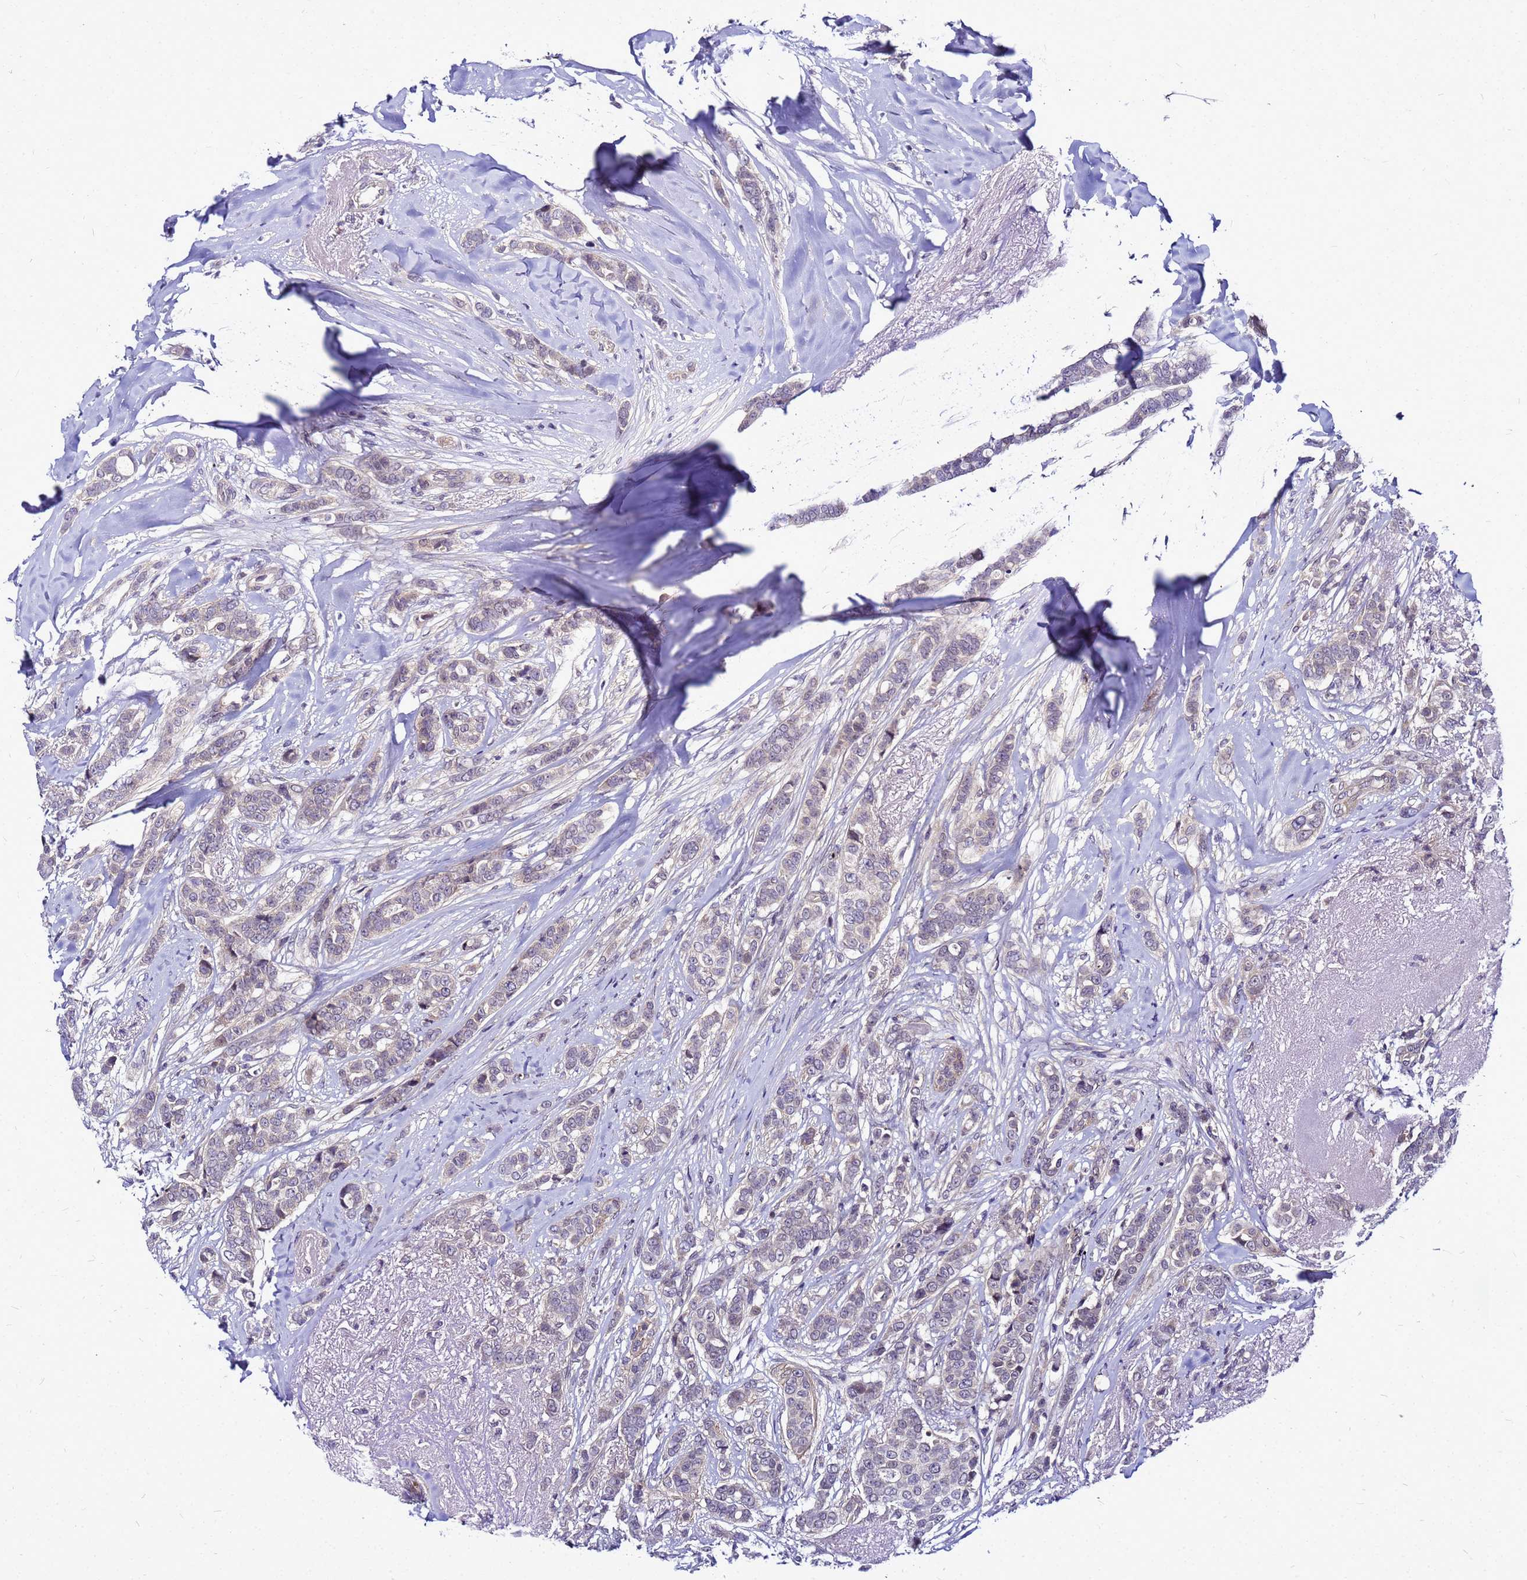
{"staining": {"intensity": "weak", "quantity": "<25%", "location": "cytoplasmic/membranous"}, "tissue": "breast cancer", "cell_type": "Tumor cells", "image_type": "cancer", "snomed": [{"axis": "morphology", "description": "Lobular carcinoma"}, {"axis": "topography", "description": "Breast"}], "caption": "IHC of breast cancer displays no positivity in tumor cells. The staining was performed using DAB (3,3'-diaminobenzidine) to visualize the protein expression in brown, while the nuclei were stained in blue with hematoxylin (Magnification: 20x).", "gene": "SAT1", "patient": {"sex": "female", "age": 51}}